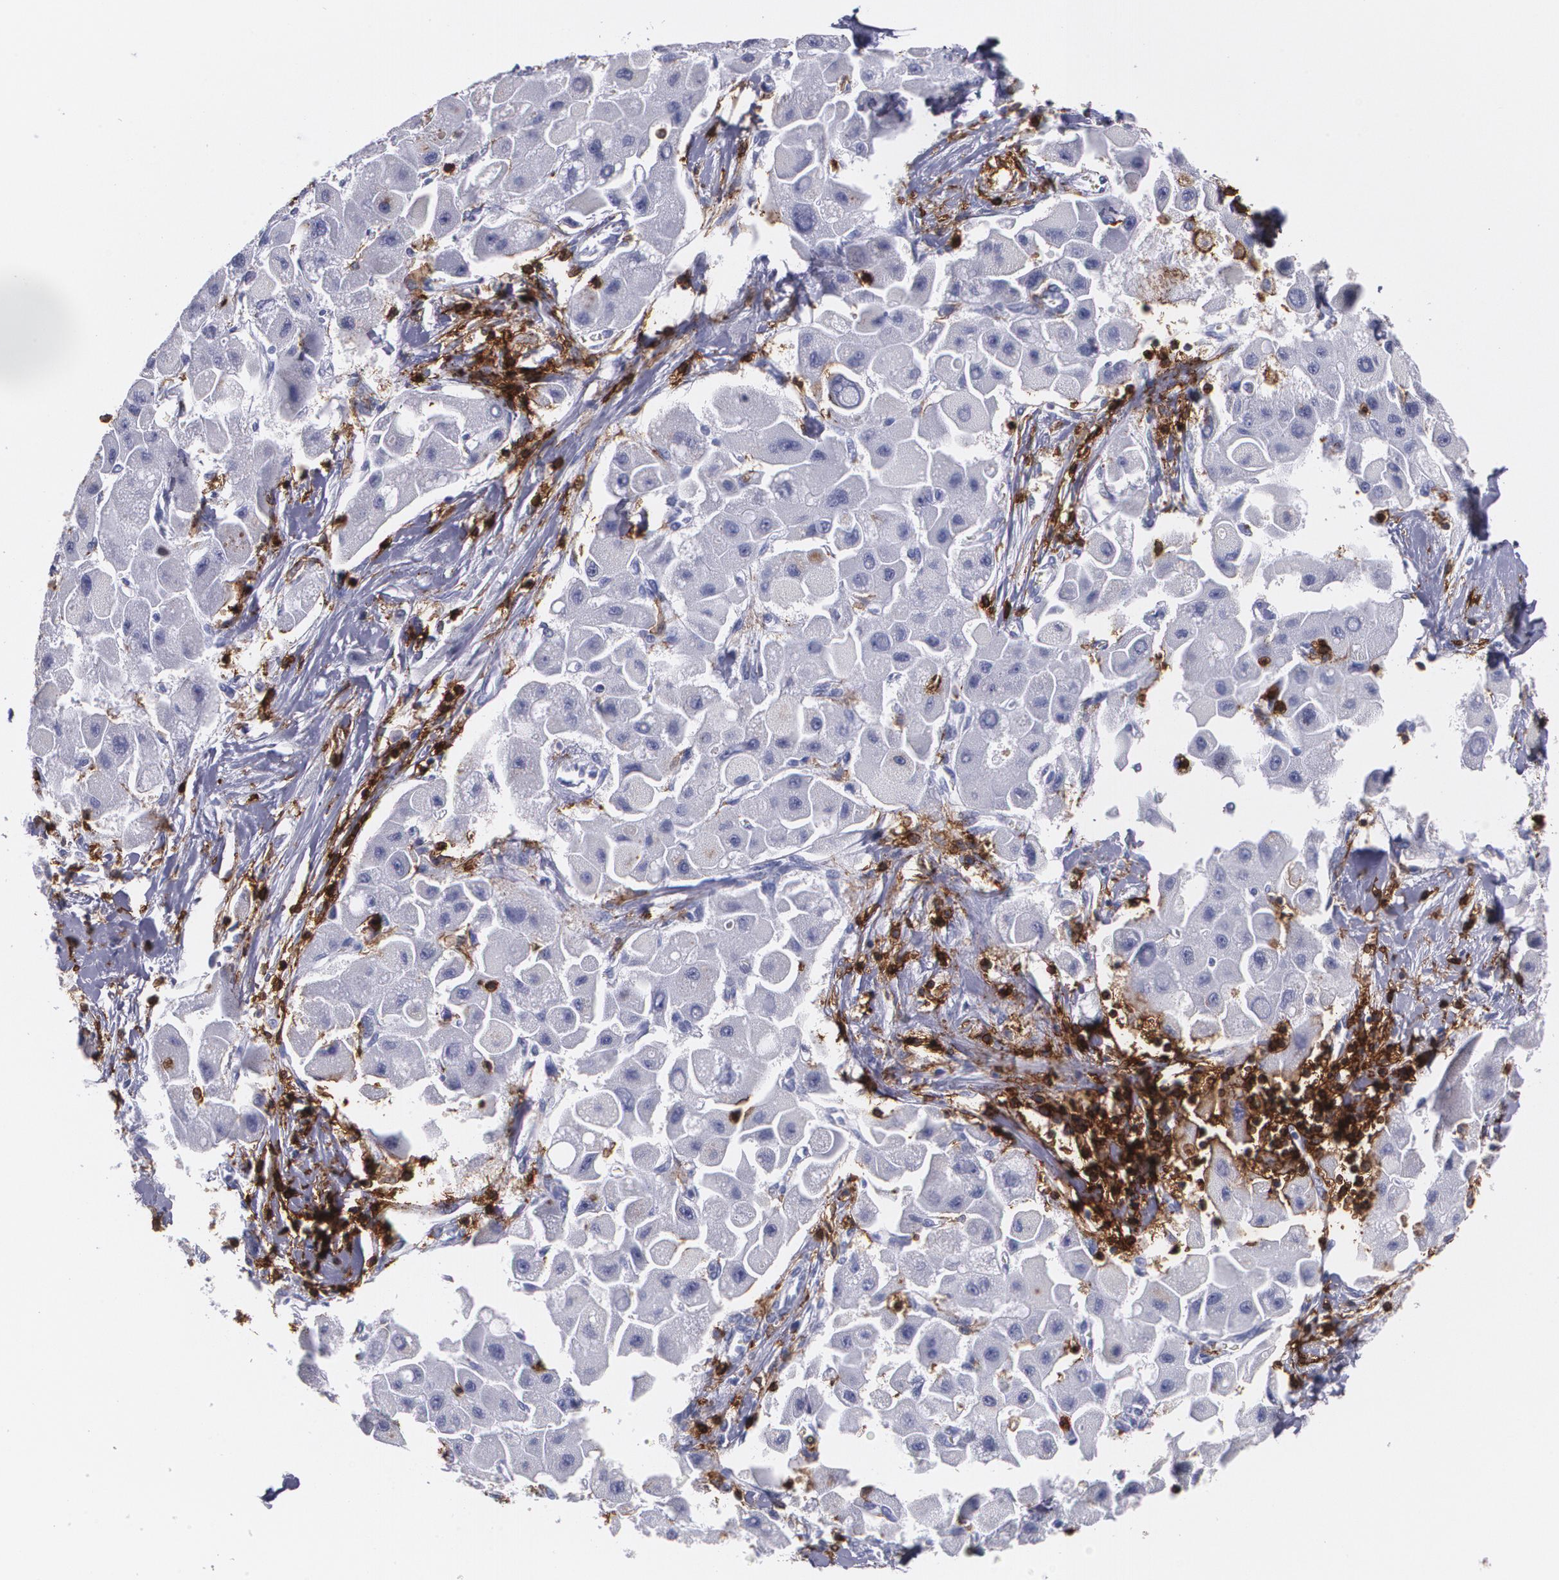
{"staining": {"intensity": "negative", "quantity": "none", "location": "none"}, "tissue": "liver cancer", "cell_type": "Tumor cells", "image_type": "cancer", "snomed": [{"axis": "morphology", "description": "Carcinoma, Hepatocellular, NOS"}, {"axis": "topography", "description": "Liver"}], "caption": "This is an immunohistochemistry (IHC) micrograph of liver cancer (hepatocellular carcinoma). There is no positivity in tumor cells.", "gene": "PTPRC", "patient": {"sex": "male", "age": 24}}